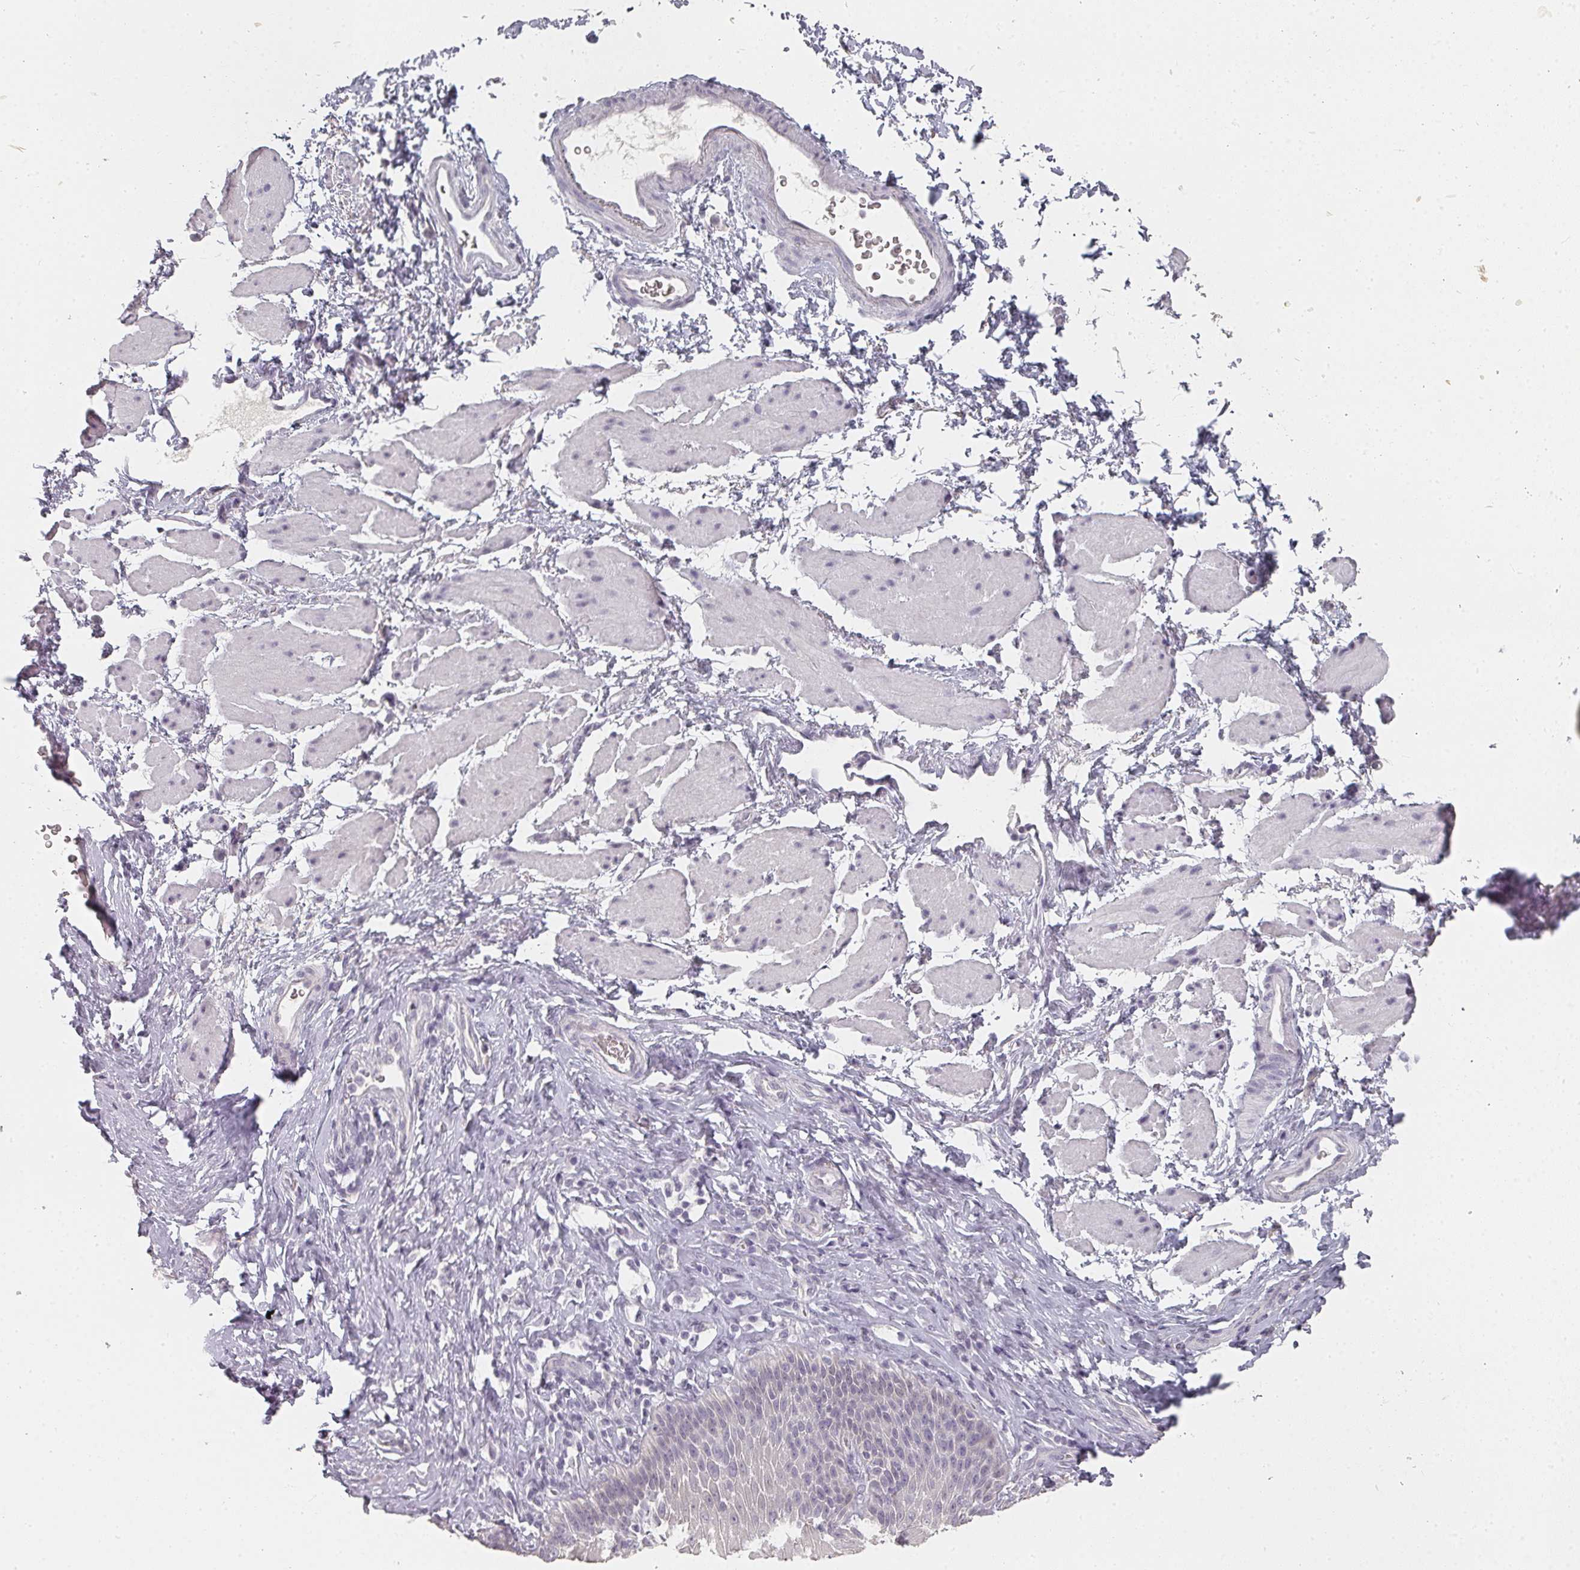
{"staining": {"intensity": "negative", "quantity": "none", "location": "none"}, "tissue": "esophagus", "cell_type": "Squamous epithelial cells", "image_type": "normal", "snomed": [{"axis": "morphology", "description": "Normal tissue, NOS"}, {"axis": "topography", "description": "Esophagus"}], "caption": "Immunohistochemistry photomicrograph of normal esophagus: human esophagus stained with DAB (3,3'-diaminobenzidine) displays no significant protein staining in squamous epithelial cells.", "gene": "SHISA2", "patient": {"sex": "female", "age": 61}}